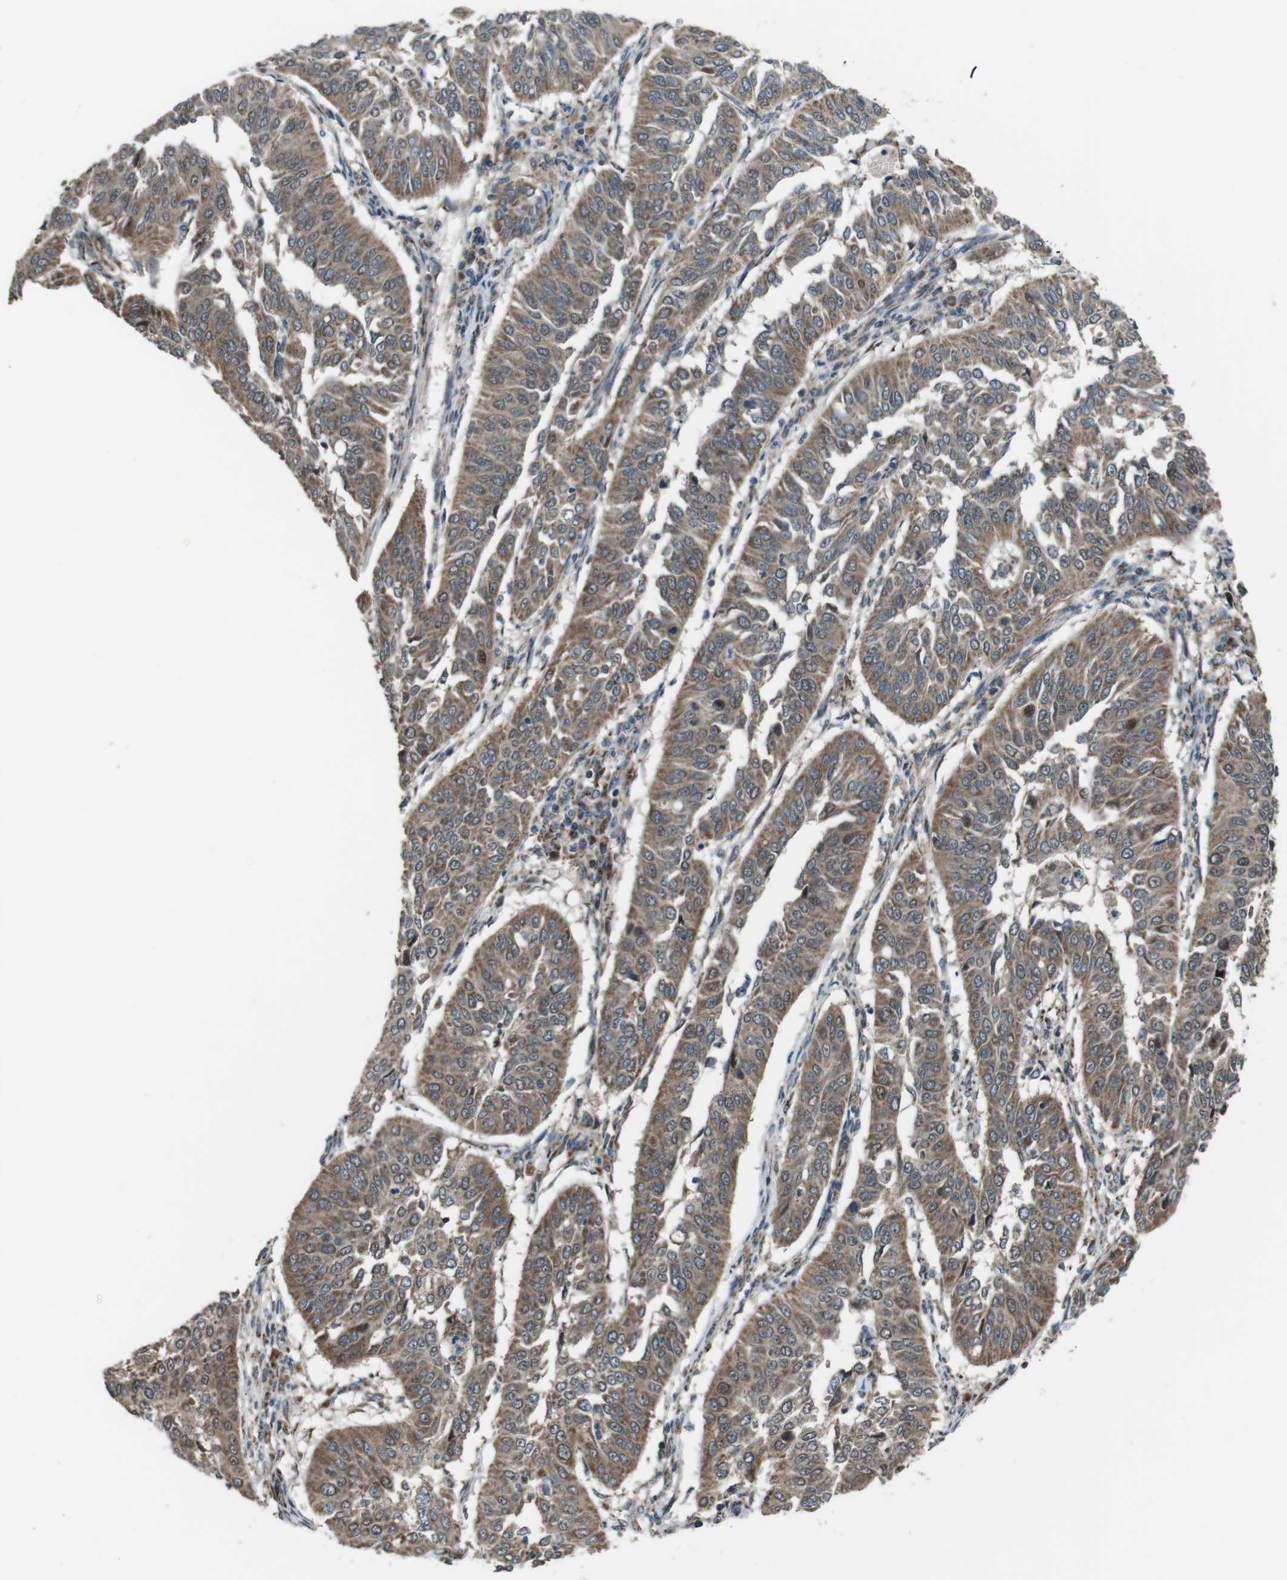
{"staining": {"intensity": "moderate", "quantity": ">75%", "location": "cytoplasmic/membranous"}, "tissue": "cervical cancer", "cell_type": "Tumor cells", "image_type": "cancer", "snomed": [{"axis": "morphology", "description": "Normal tissue, NOS"}, {"axis": "morphology", "description": "Squamous cell carcinoma, NOS"}, {"axis": "topography", "description": "Cervix"}], "caption": "Immunohistochemistry staining of cervical squamous cell carcinoma, which demonstrates medium levels of moderate cytoplasmic/membranous expression in approximately >75% of tumor cells indicating moderate cytoplasmic/membranous protein positivity. The staining was performed using DAB (3,3'-diaminobenzidine) (brown) for protein detection and nuclei were counterstained in hematoxylin (blue).", "gene": "GIMAP8", "patient": {"sex": "female", "age": 39}}